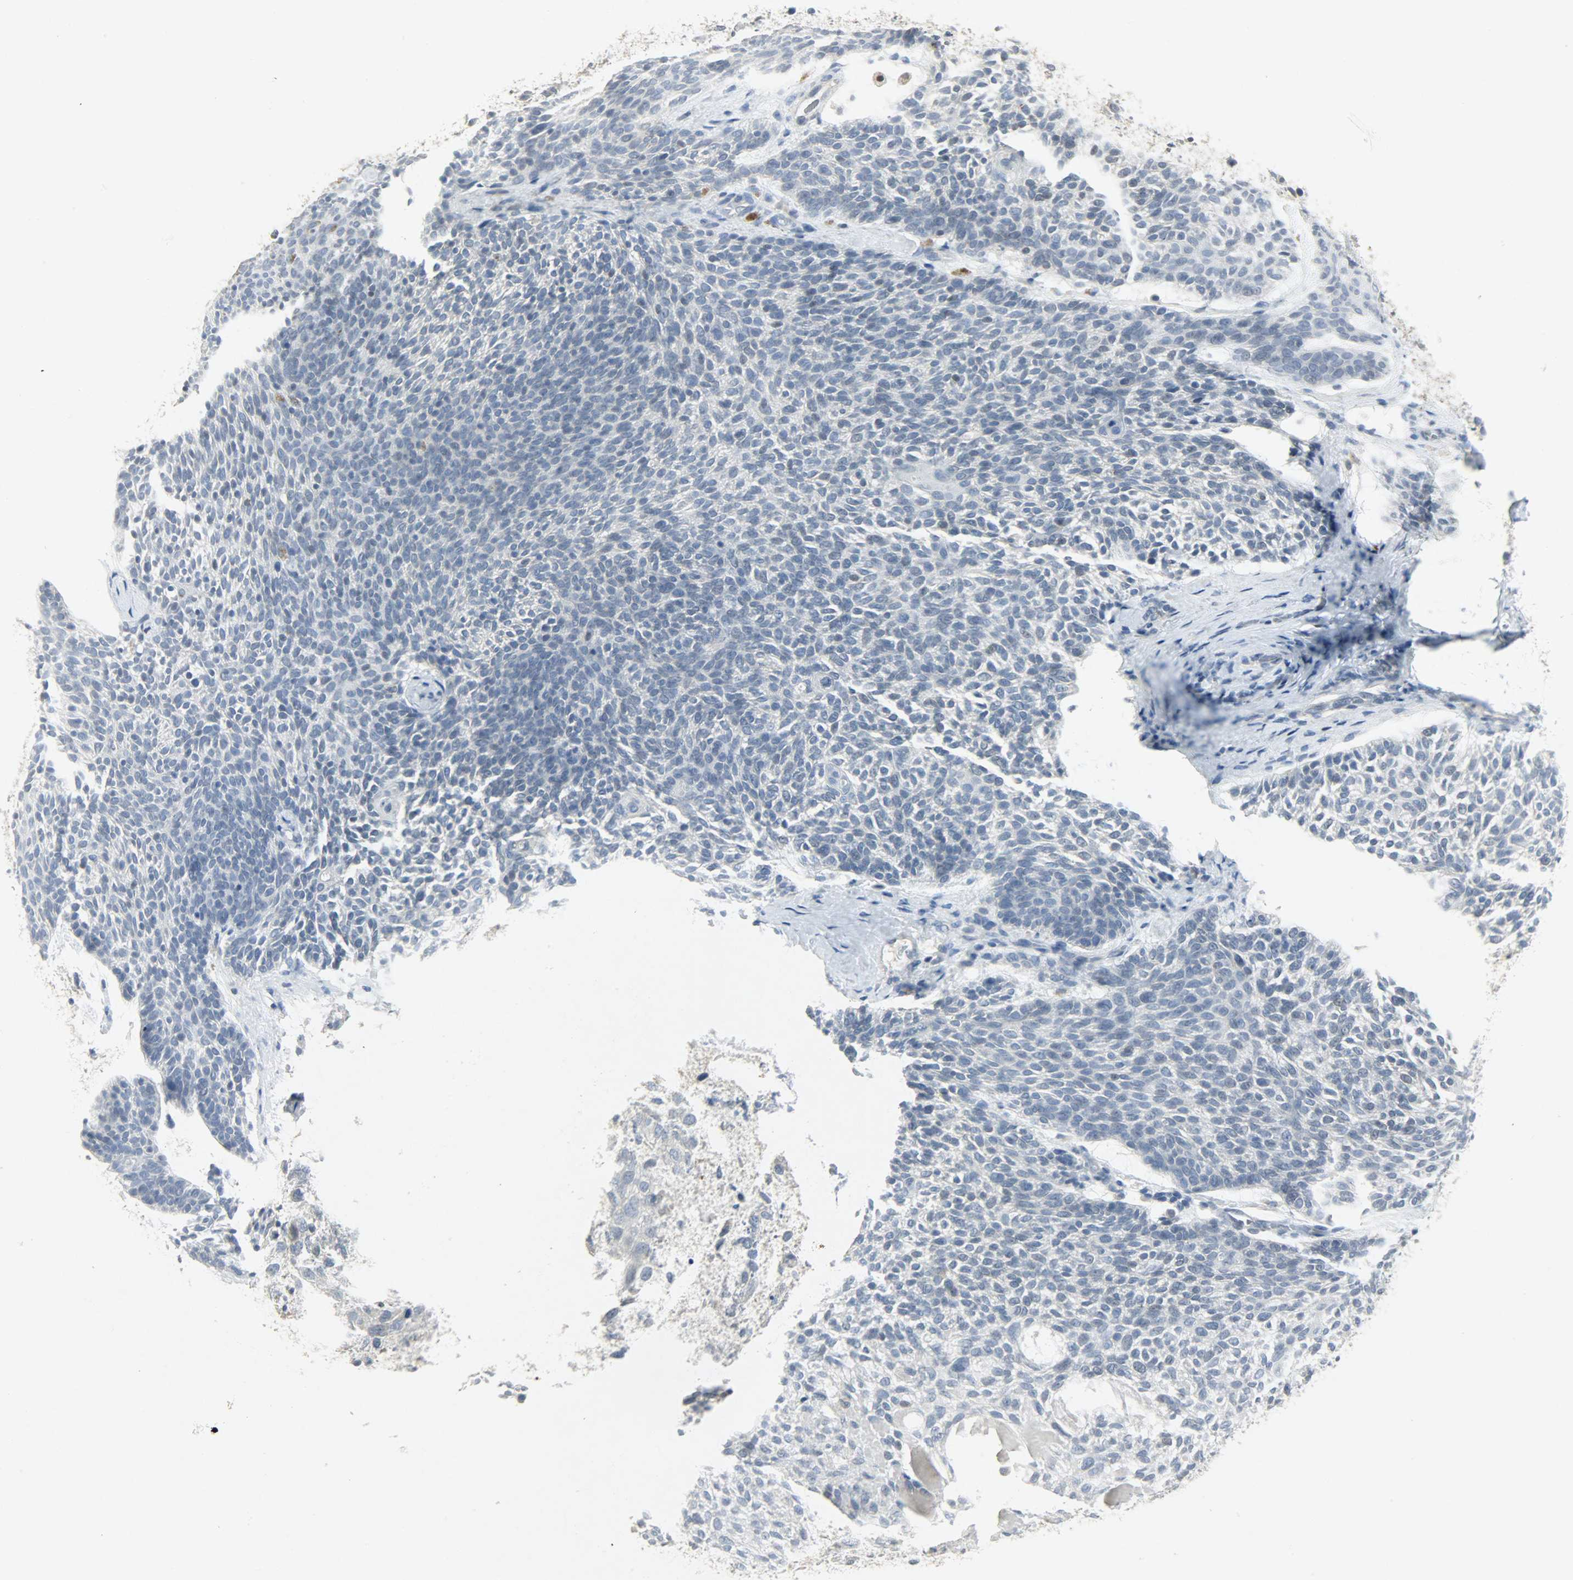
{"staining": {"intensity": "negative", "quantity": "none", "location": "none"}, "tissue": "skin cancer", "cell_type": "Tumor cells", "image_type": "cancer", "snomed": [{"axis": "morphology", "description": "Normal tissue, NOS"}, {"axis": "morphology", "description": "Basal cell carcinoma"}, {"axis": "topography", "description": "Skin"}], "caption": "Immunohistochemistry (IHC) micrograph of neoplastic tissue: skin cancer stained with DAB exhibits no significant protein staining in tumor cells. (DAB immunohistochemistry (IHC) visualized using brightfield microscopy, high magnification).", "gene": "CAMK4", "patient": {"sex": "female", "age": 70}}